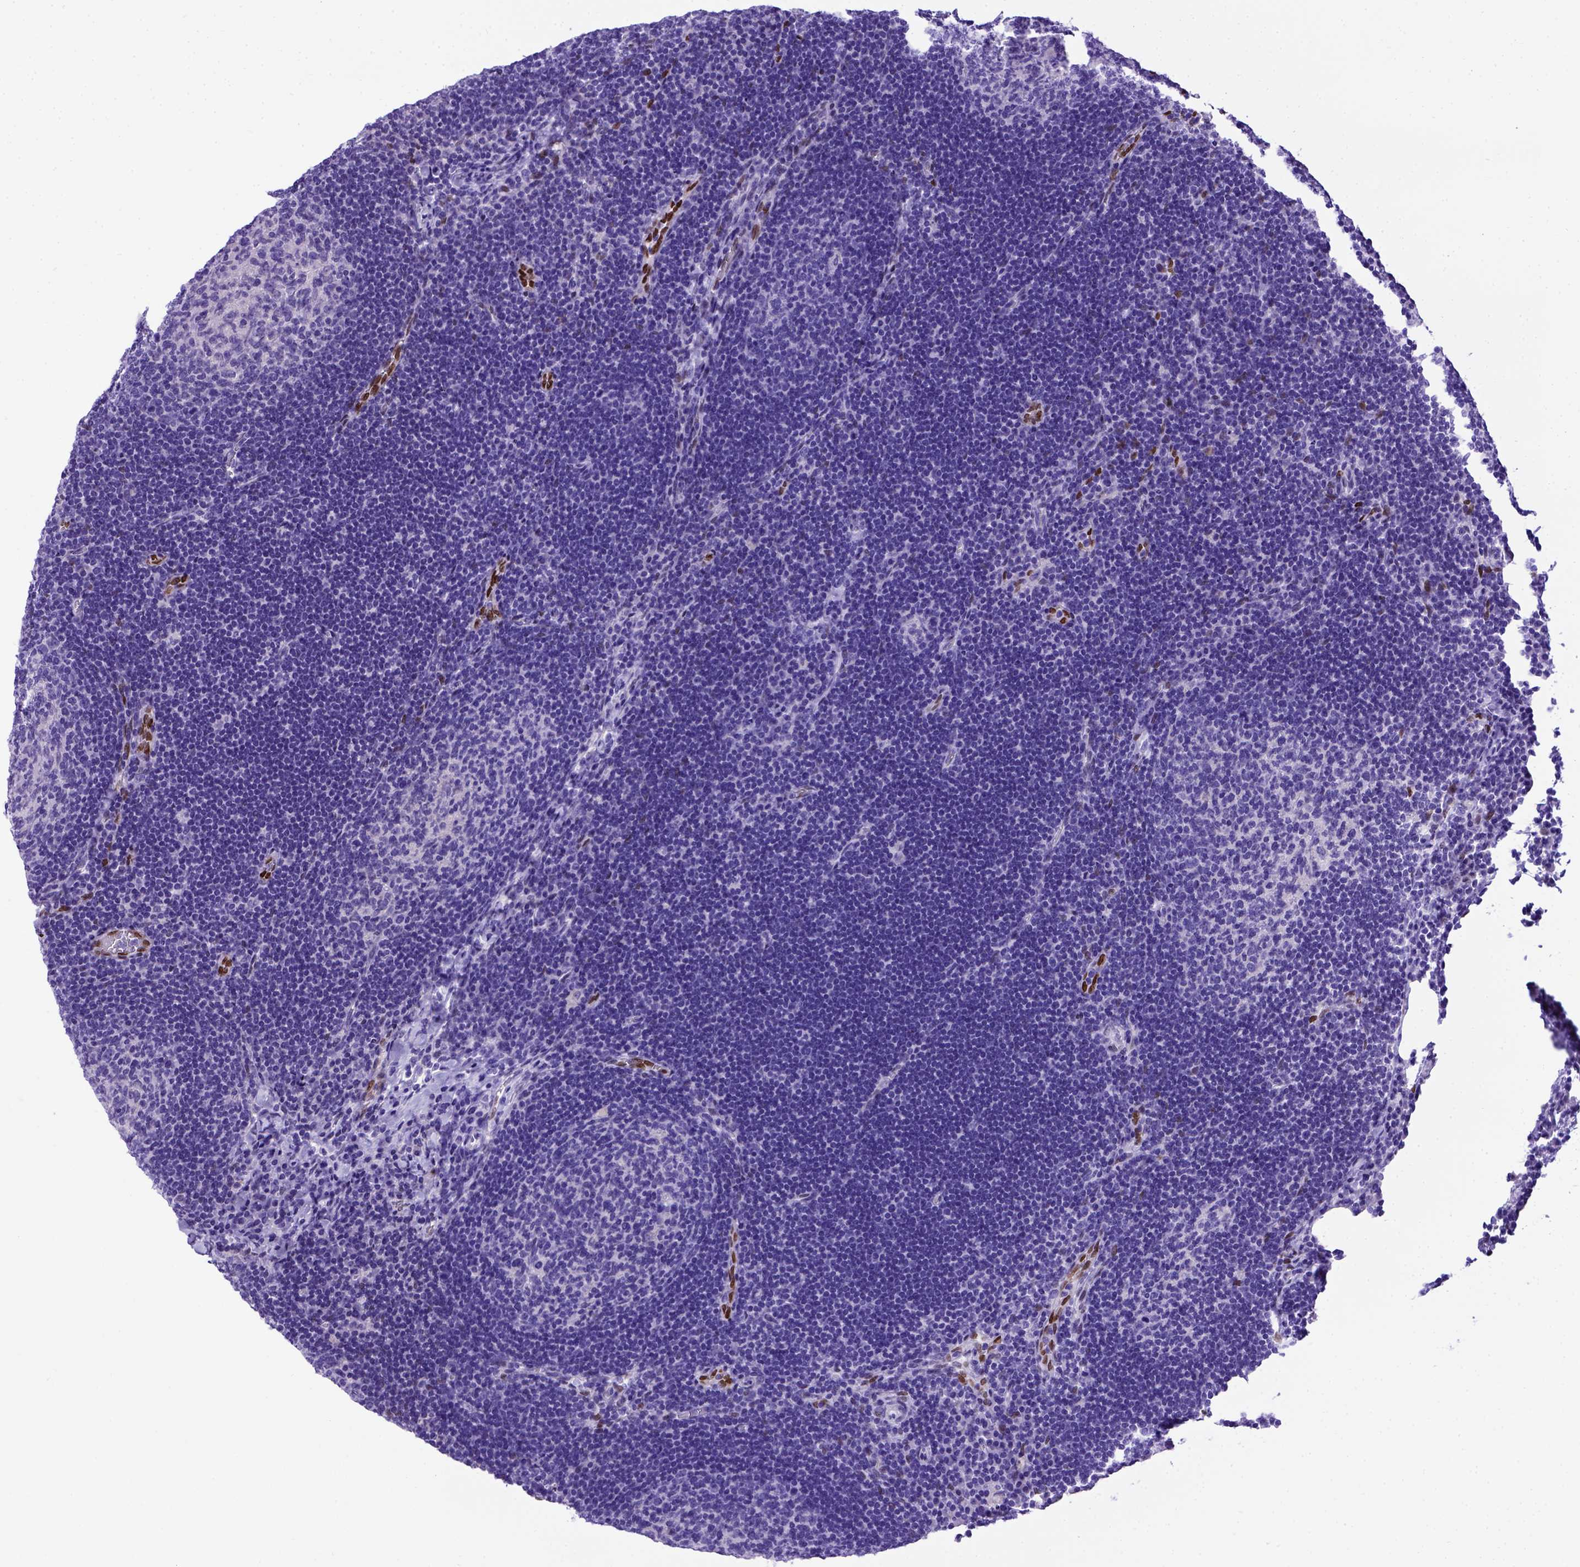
{"staining": {"intensity": "negative", "quantity": "none", "location": "none"}, "tissue": "lymph node", "cell_type": "Germinal center cells", "image_type": "normal", "snomed": [{"axis": "morphology", "description": "Normal tissue, NOS"}, {"axis": "topography", "description": "Lymph node"}], "caption": "Germinal center cells show no significant staining in unremarkable lymph node. (Stains: DAB (3,3'-diaminobenzidine) immunohistochemistry (IHC) with hematoxylin counter stain, Microscopy: brightfield microscopy at high magnification).", "gene": "MEOX2", "patient": {"sex": "male", "age": 67}}